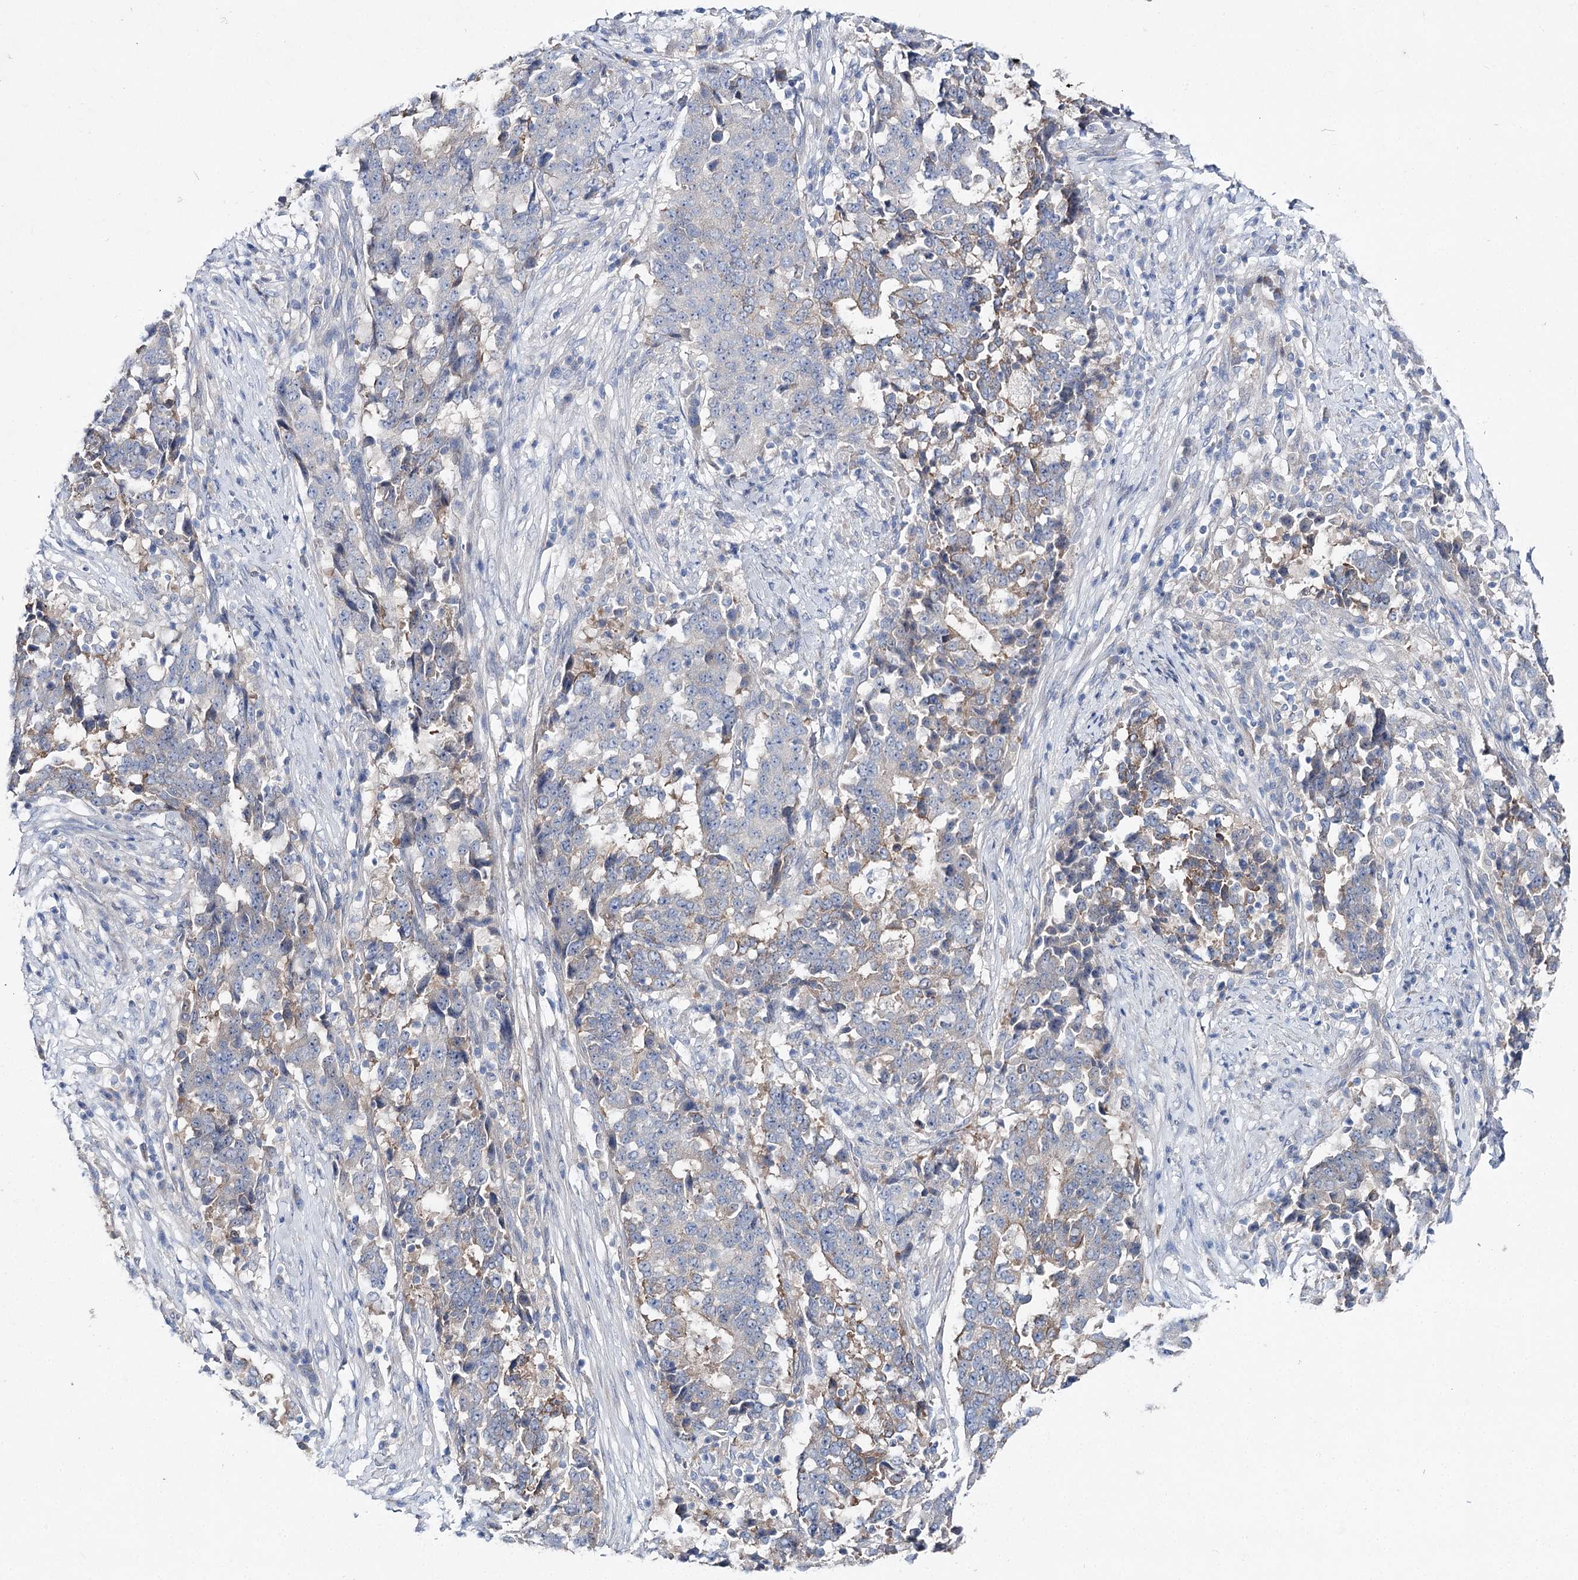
{"staining": {"intensity": "weak", "quantity": "<25%", "location": "cytoplasmic/membranous"}, "tissue": "stomach cancer", "cell_type": "Tumor cells", "image_type": "cancer", "snomed": [{"axis": "morphology", "description": "Adenocarcinoma, NOS"}, {"axis": "topography", "description": "Stomach"}], "caption": "Stomach cancer stained for a protein using IHC demonstrates no expression tumor cells.", "gene": "LRRC14B", "patient": {"sex": "male", "age": 59}}